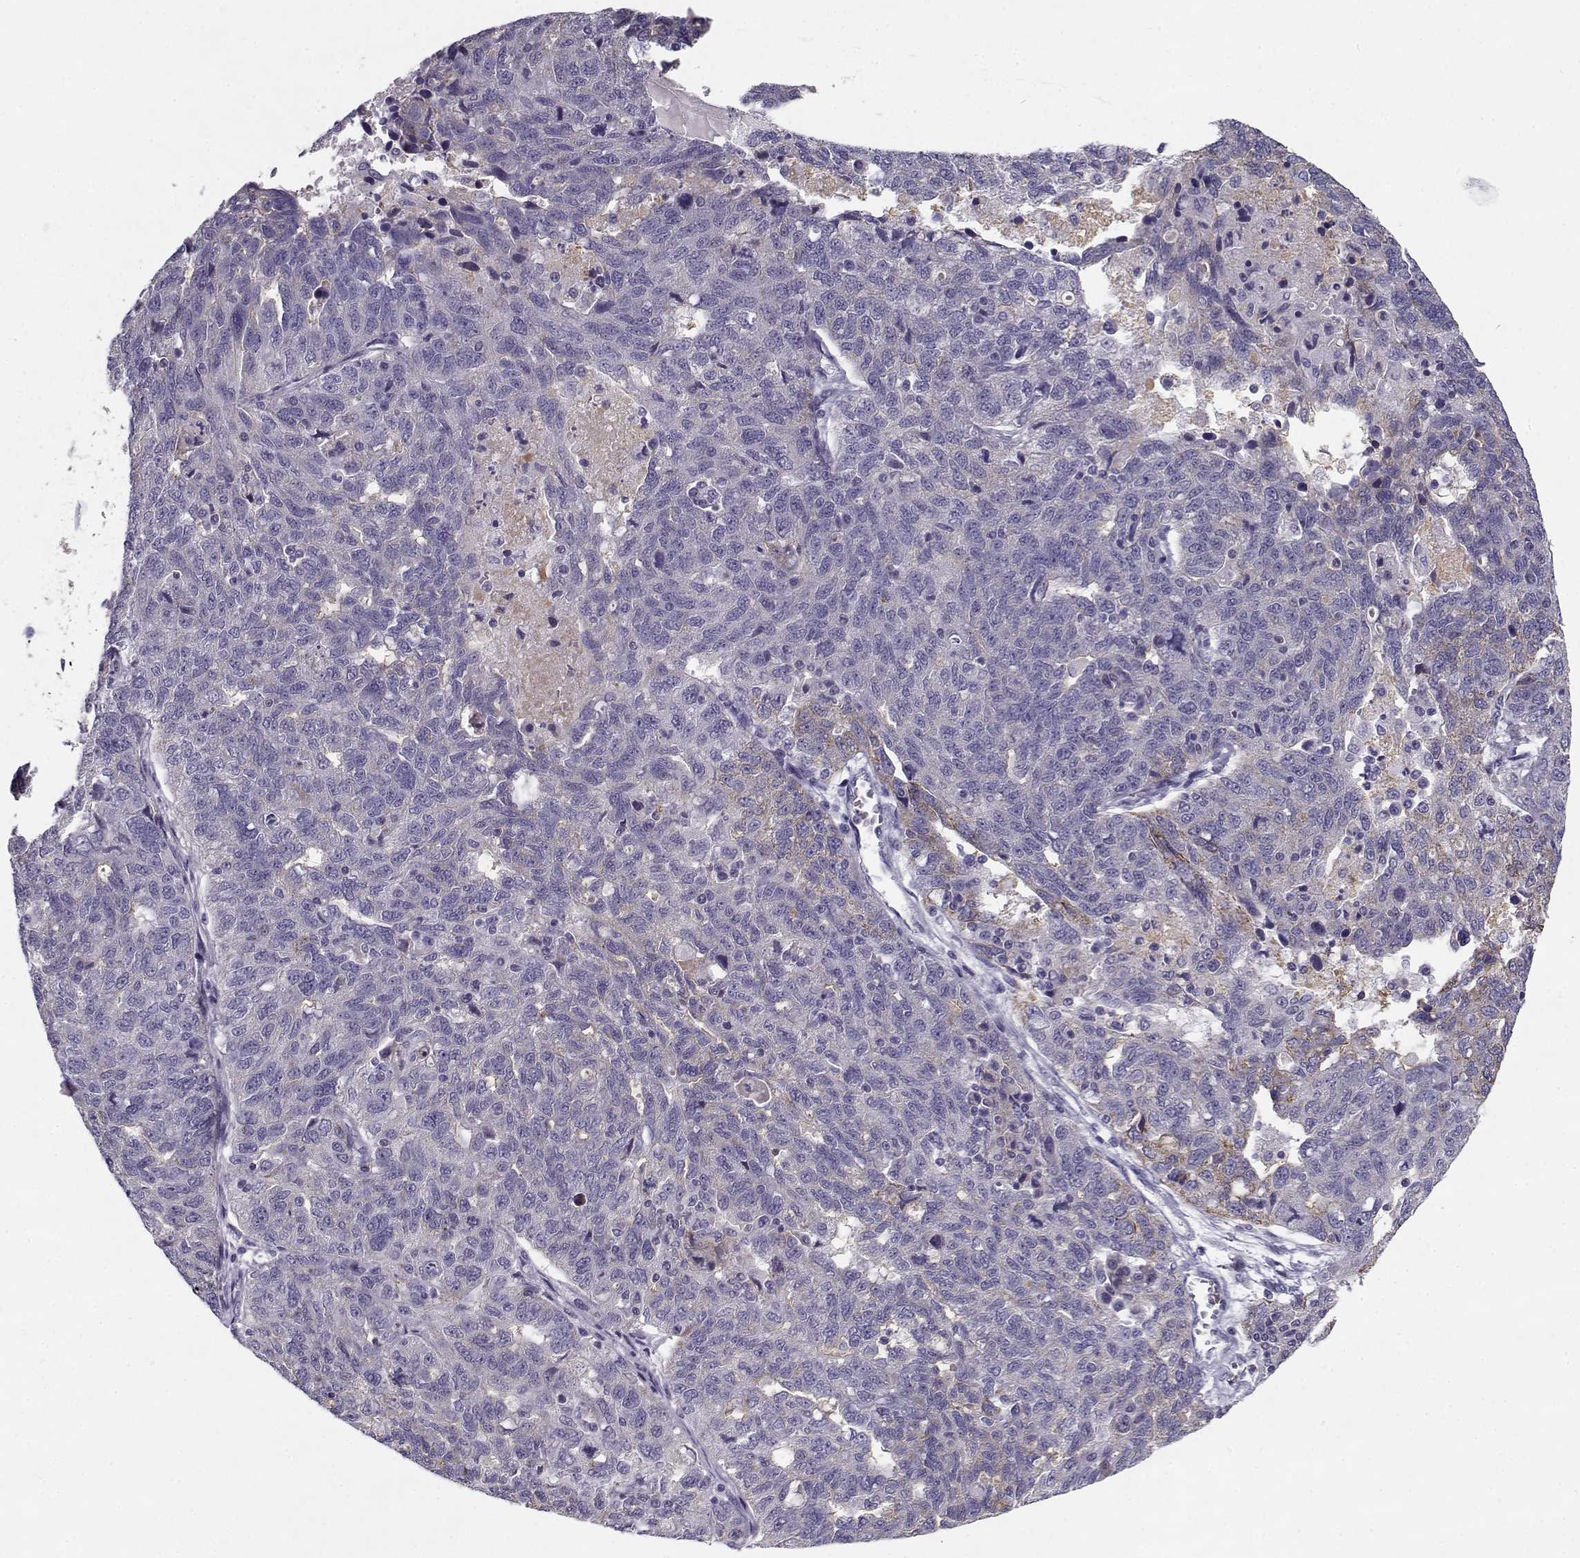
{"staining": {"intensity": "weak", "quantity": "<25%", "location": "cytoplasmic/membranous"}, "tissue": "ovarian cancer", "cell_type": "Tumor cells", "image_type": "cancer", "snomed": [{"axis": "morphology", "description": "Cystadenocarcinoma, serous, NOS"}, {"axis": "topography", "description": "Ovary"}], "caption": "High magnification brightfield microscopy of ovarian cancer stained with DAB (brown) and counterstained with hematoxylin (blue): tumor cells show no significant staining.", "gene": "CREB3L3", "patient": {"sex": "female", "age": 71}}